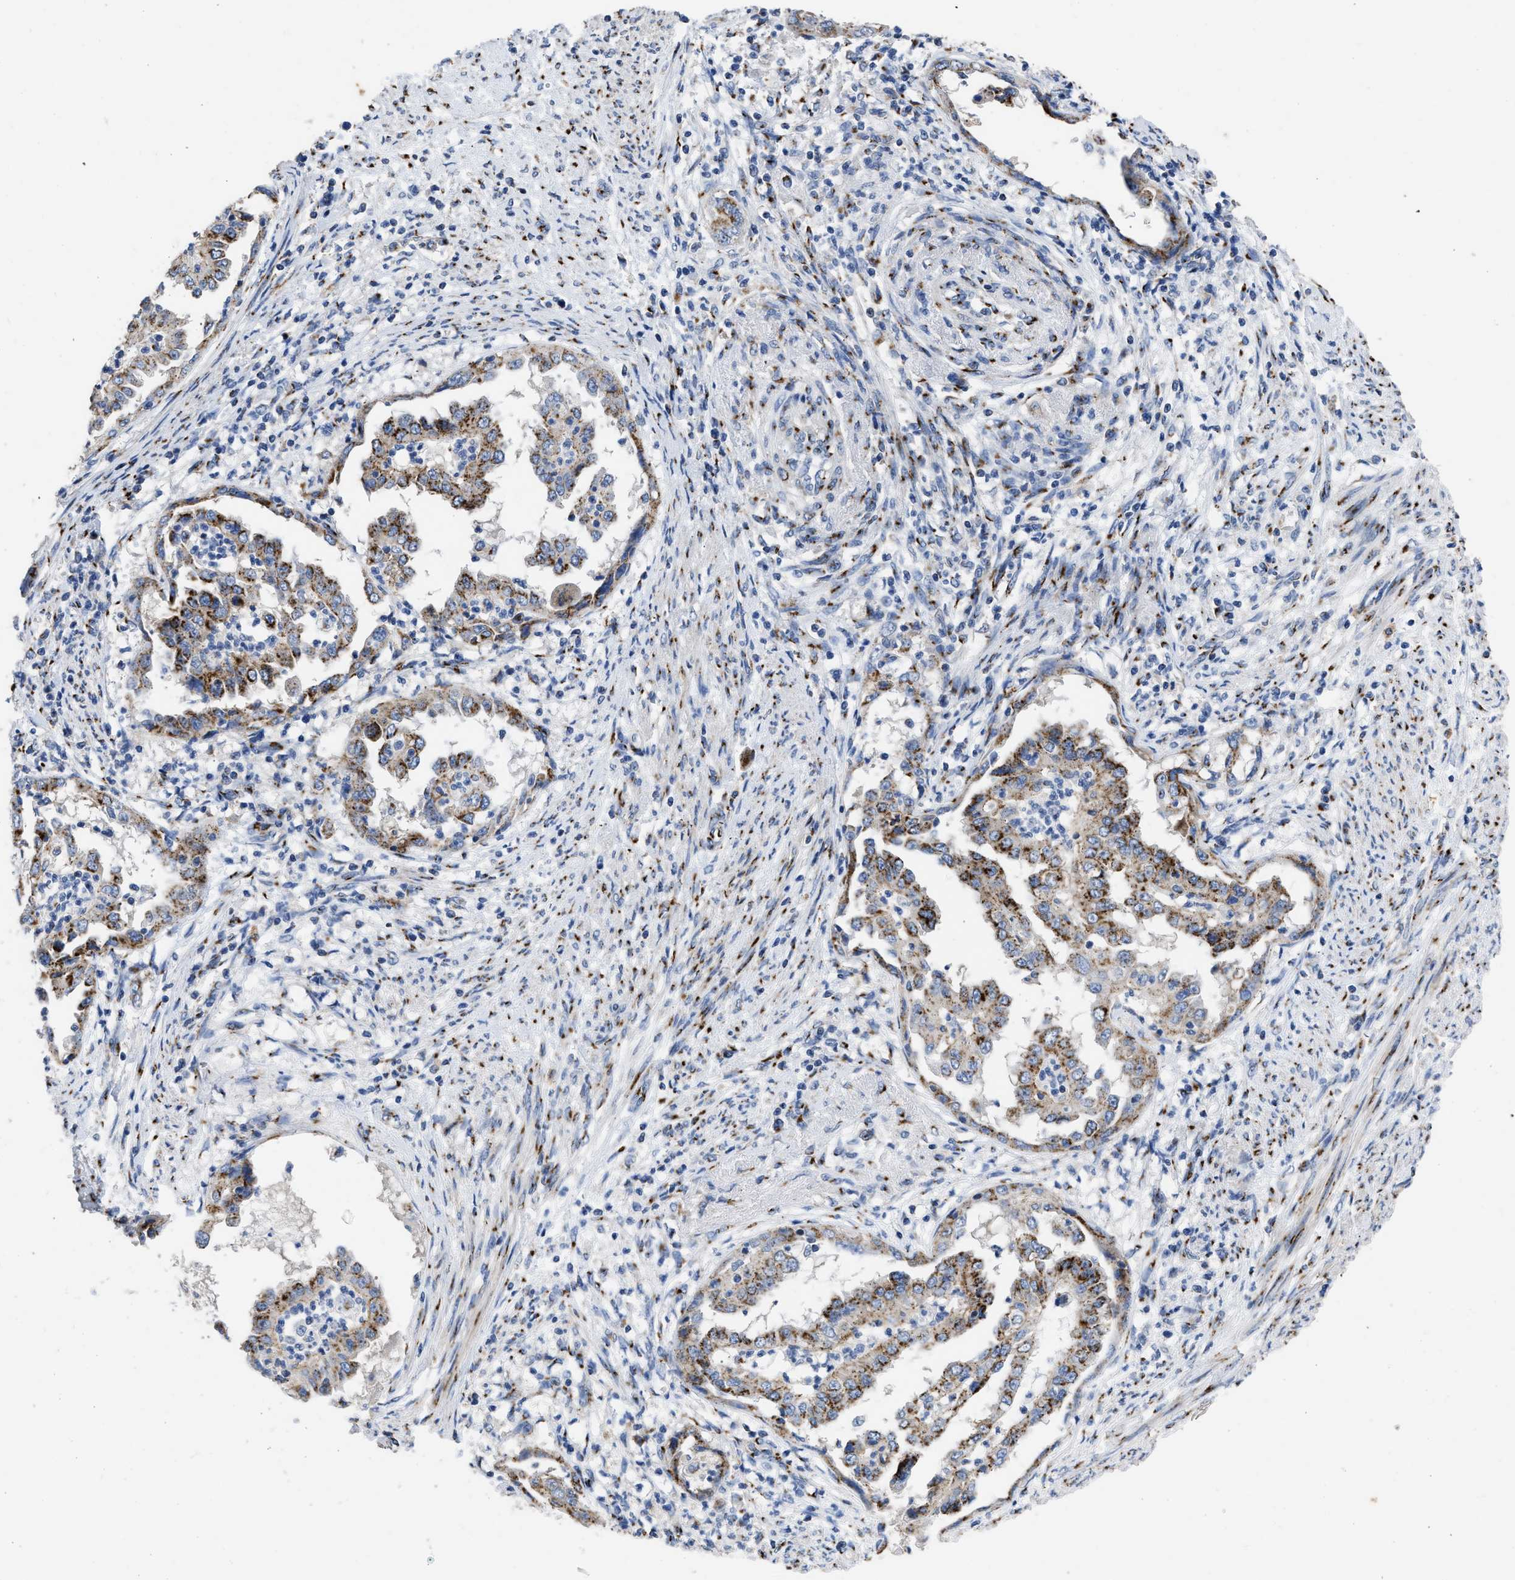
{"staining": {"intensity": "strong", "quantity": ">75%", "location": "cytoplasmic/membranous"}, "tissue": "endometrial cancer", "cell_type": "Tumor cells", "image_type": "cancer", "snomed": [{"axis": "morphology", "description": "Adenocarcinoma, NOS"}, {"axis": "topography", "description": "Endometrium"}], "caption": "Human endometrial cancer (adenocarcinoma) stained for a protein (brown) reveals strong cytoplasmic/membranous positive staining in approximately >75% of tumor cells.", "gene": "TMEM87A", "patient": {"sex": "female", "age": 85}}